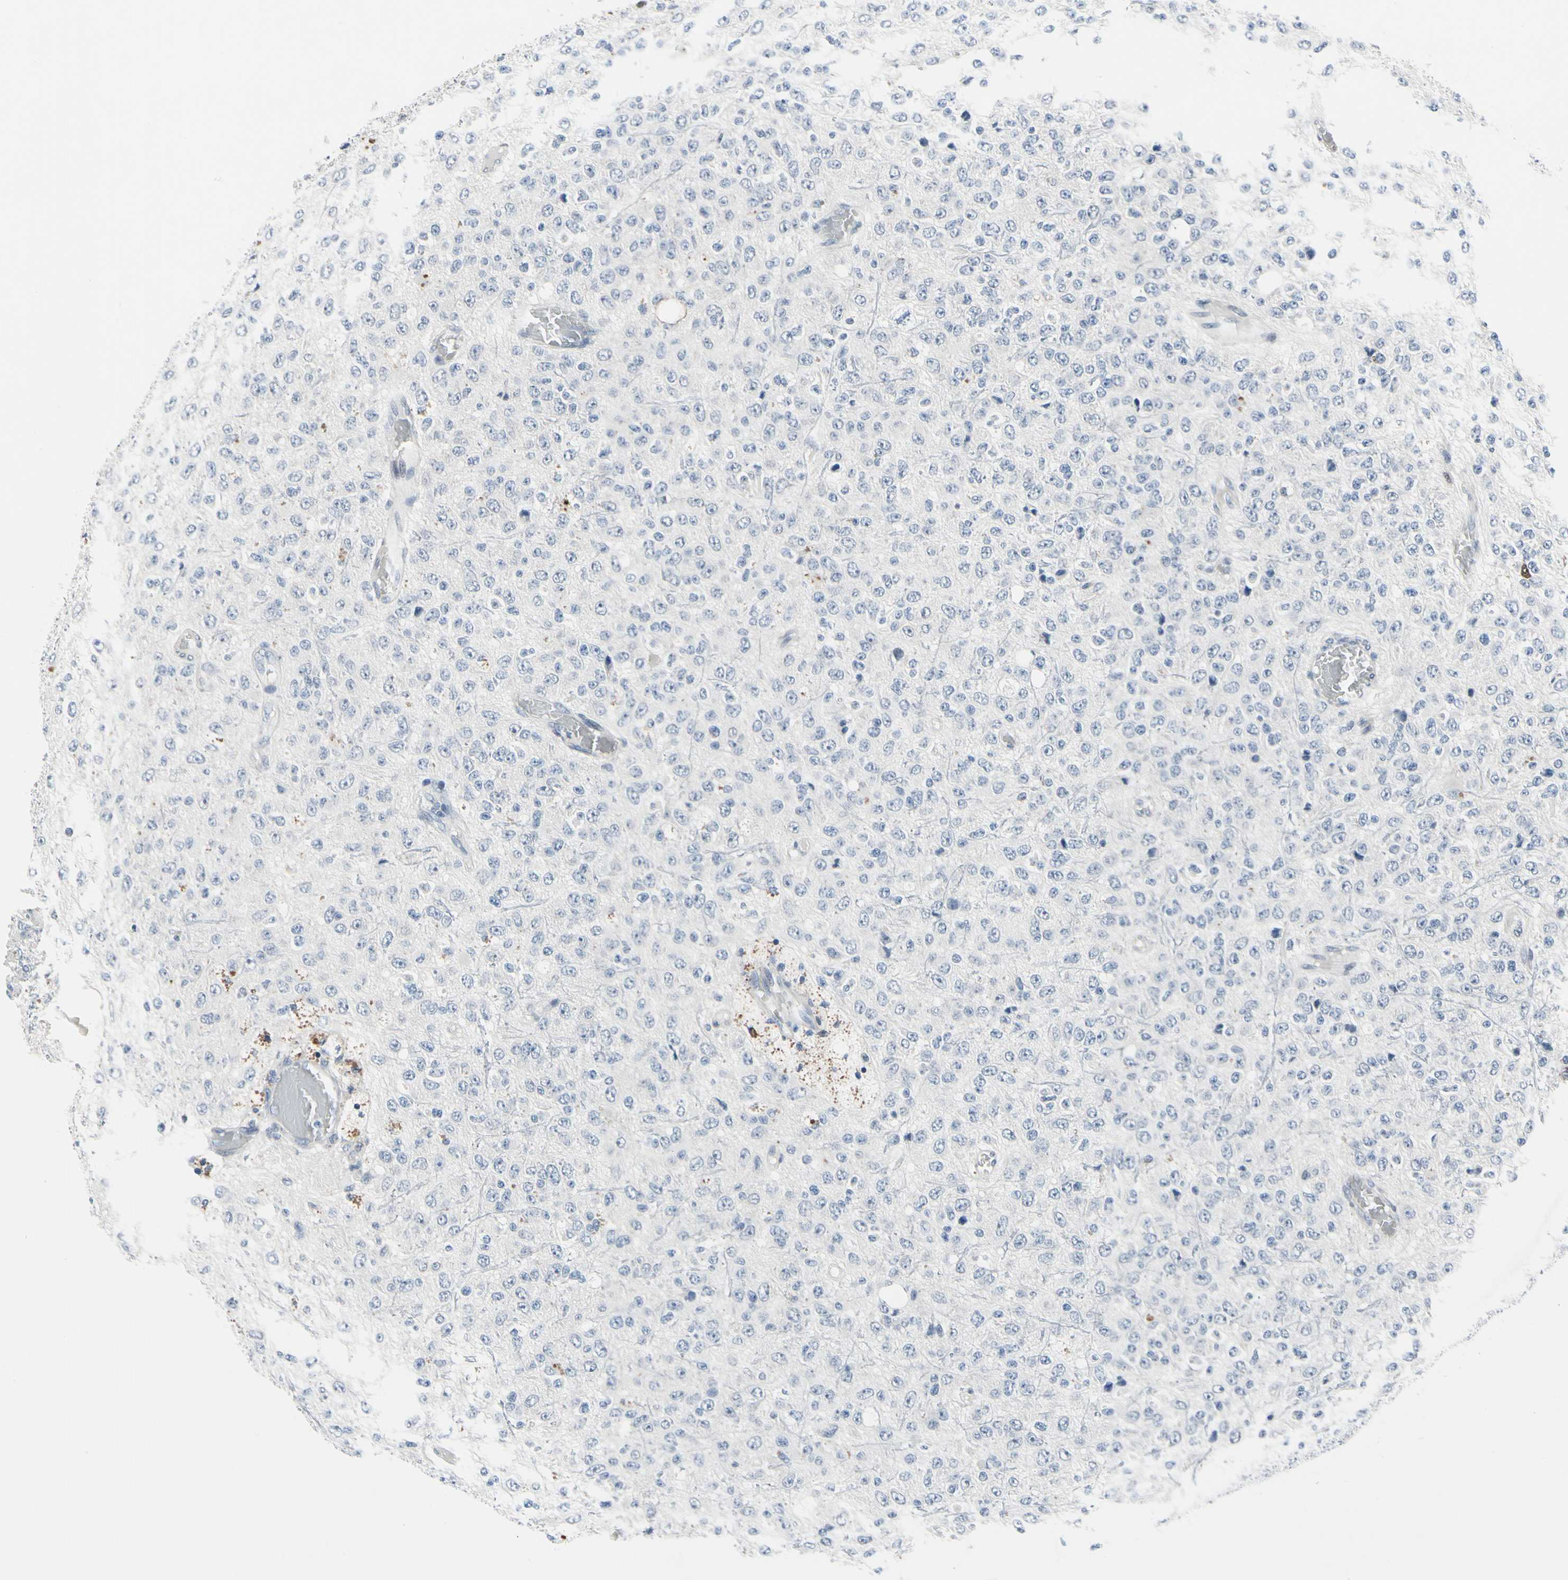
{"staining": {"intensity": "negative", "quantity": "none", "location": "none"}, "tissue": "glioma", "cell_type": "Tumor cells", "image_type": "cancer", "snomed": [{"axis": "morphology", "description": "Glioma, malignant, High grade"}, {"axis": "topography", "description": "pancreas cauda"}], "caption": "The immunohistochemistry image has no significant expression in tumor cells of malignant glioma (high-grade) tissue. (Stains: DAB immunohistochemistry (IHC) with hematoxylin counter stain, Microscopy: brightfield microscopy at high magnification).", "gene": "TXN", "patient": {"sex": "male", "age": 60}}